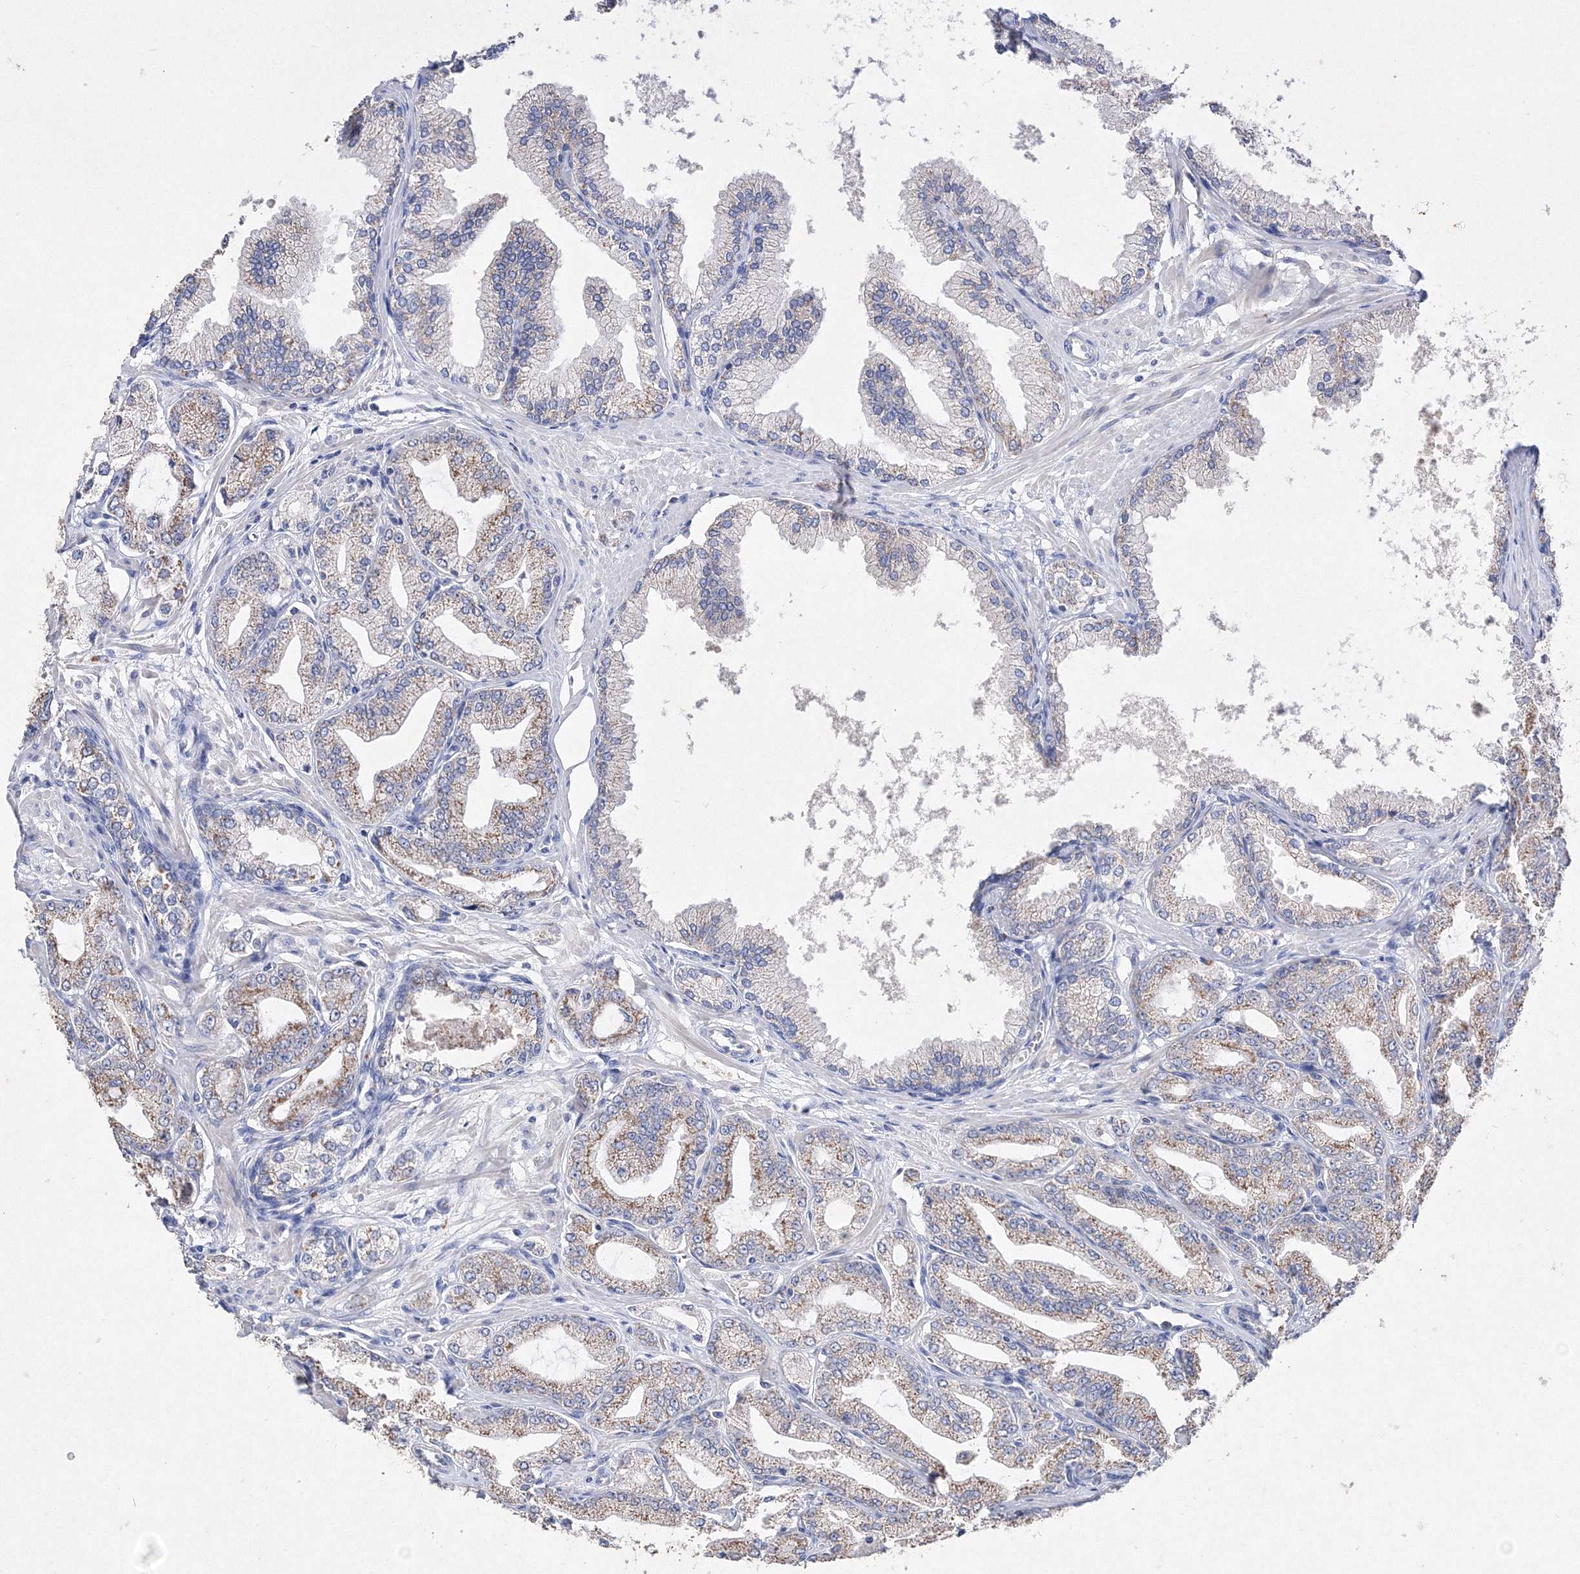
{"staining": {"intensity": "moderate", "quantity": "25%-75%", "location": "cytoplasmic/membranous"}, "tissue": "prostate cancer", "cell_type": "Tumor cells", "image_type": "cancer", "snomed": [{"axis": "morphology", "description": "Adenocarcinoma, Low grade"}, {"axis": "topography", "description": "Prostate"}], "caption": "This is an image of immunohistochemistry (IHC) staining of adenocarcinoma (low-grade) (prostate), which shows moderate staining in the cytoplasmic/membranous of tumor cells.", "gene": "GLS", "patient": {"sex": "male", "age": 63}}